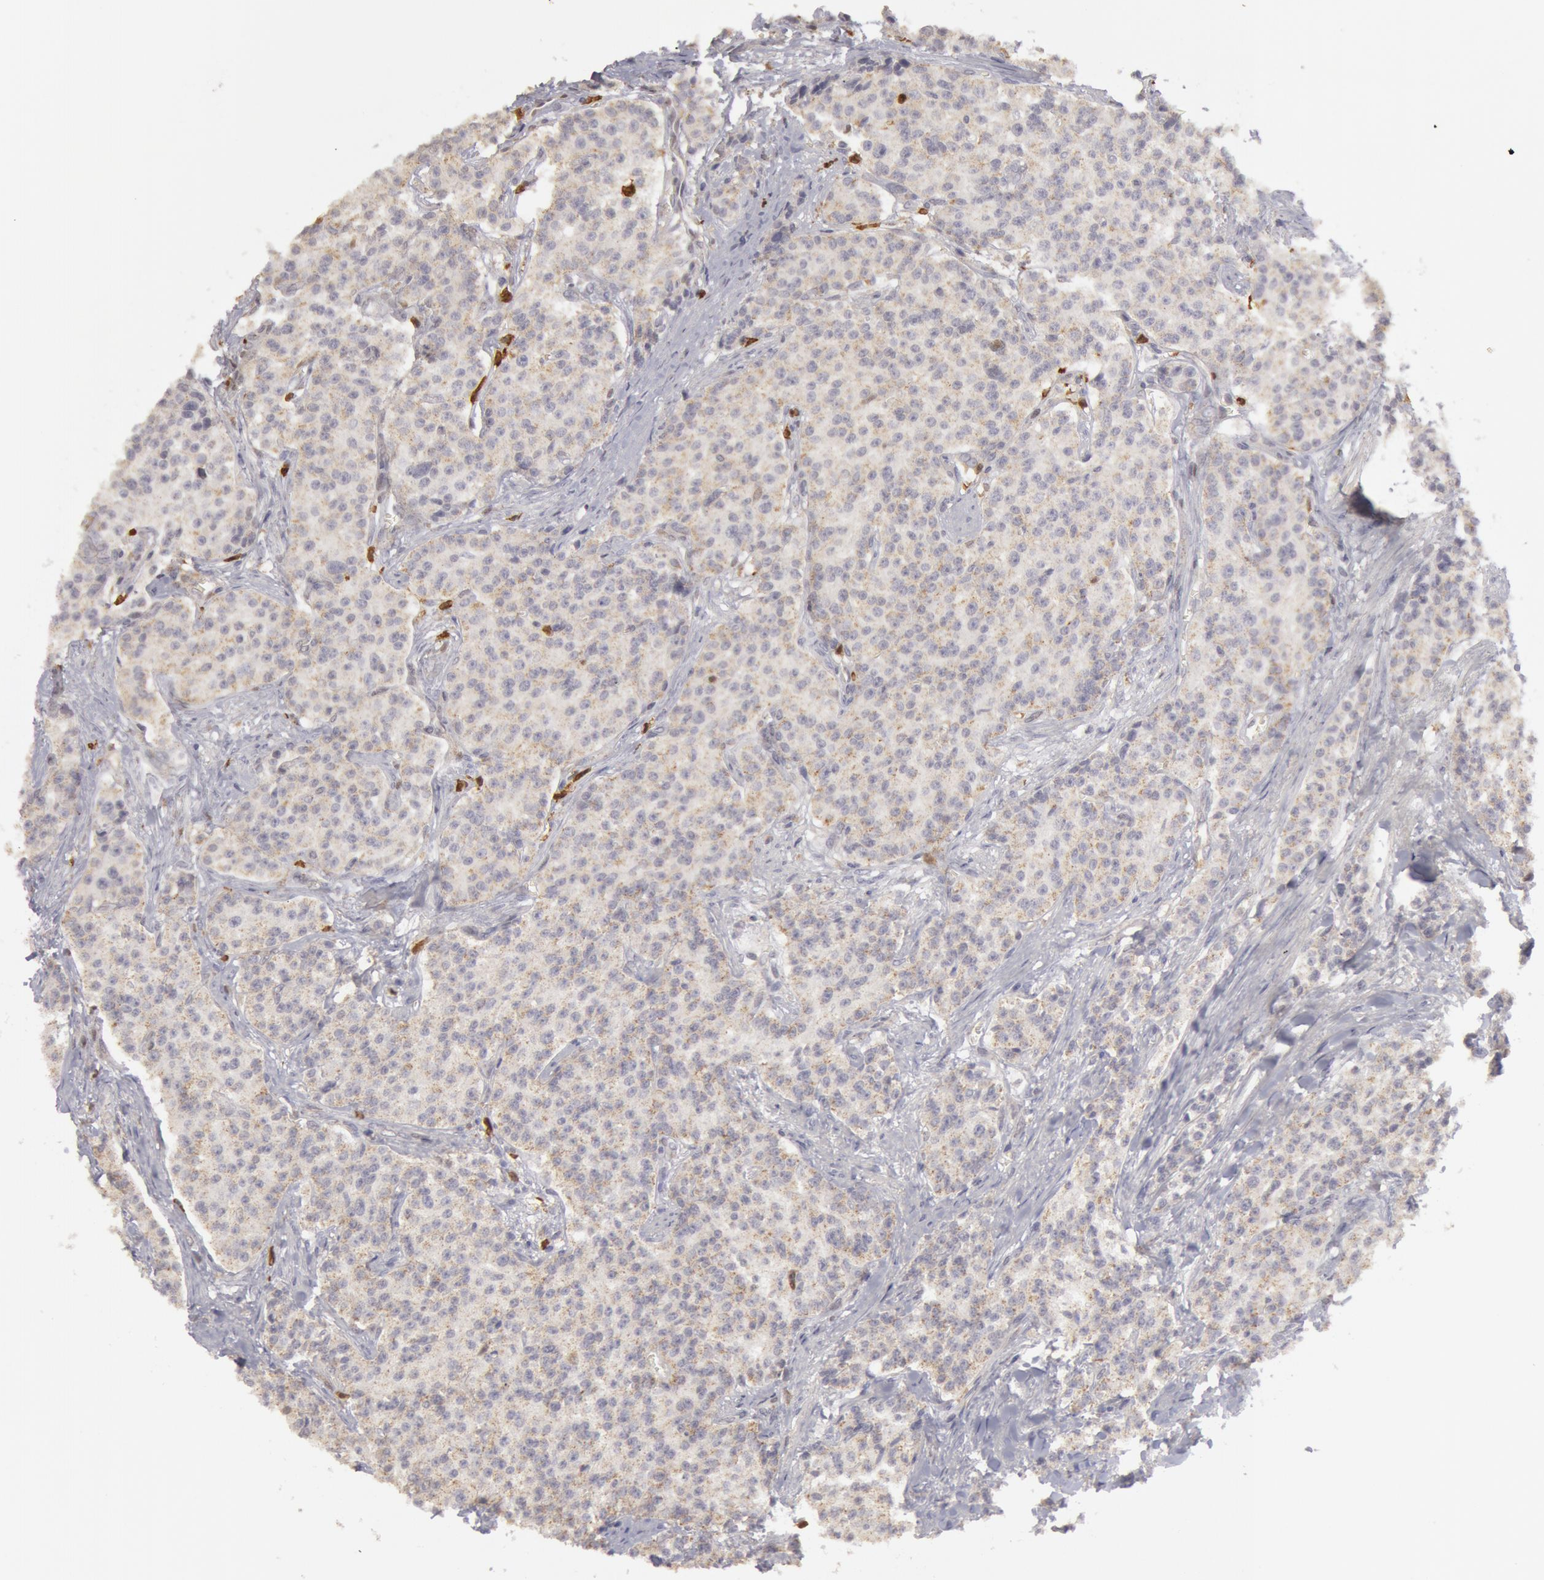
{"staining": {"intensity": "weak", "quantity": ">75%", "location": "cytoplasmic/membranous"}, "tissue": "carcinoid", "cell_type": "Tumor cells", "image_type": "cancer", "snomed": [{"axis": "morphology", "description": "Carcinoid, malignant, NOS"}, {"axis": "topography", "description": "Stomach"}], "caption": "Malignant carcinoid tissue shows weak cytoplasmic/membranous expression in about >75% of tumor cells (Stains: DAB in brown, nuclei in blue, Microscopy: brightfield microscopy at high magnification).", "gene": "CAT", "patient": {"sex": "female", "age": 76}}